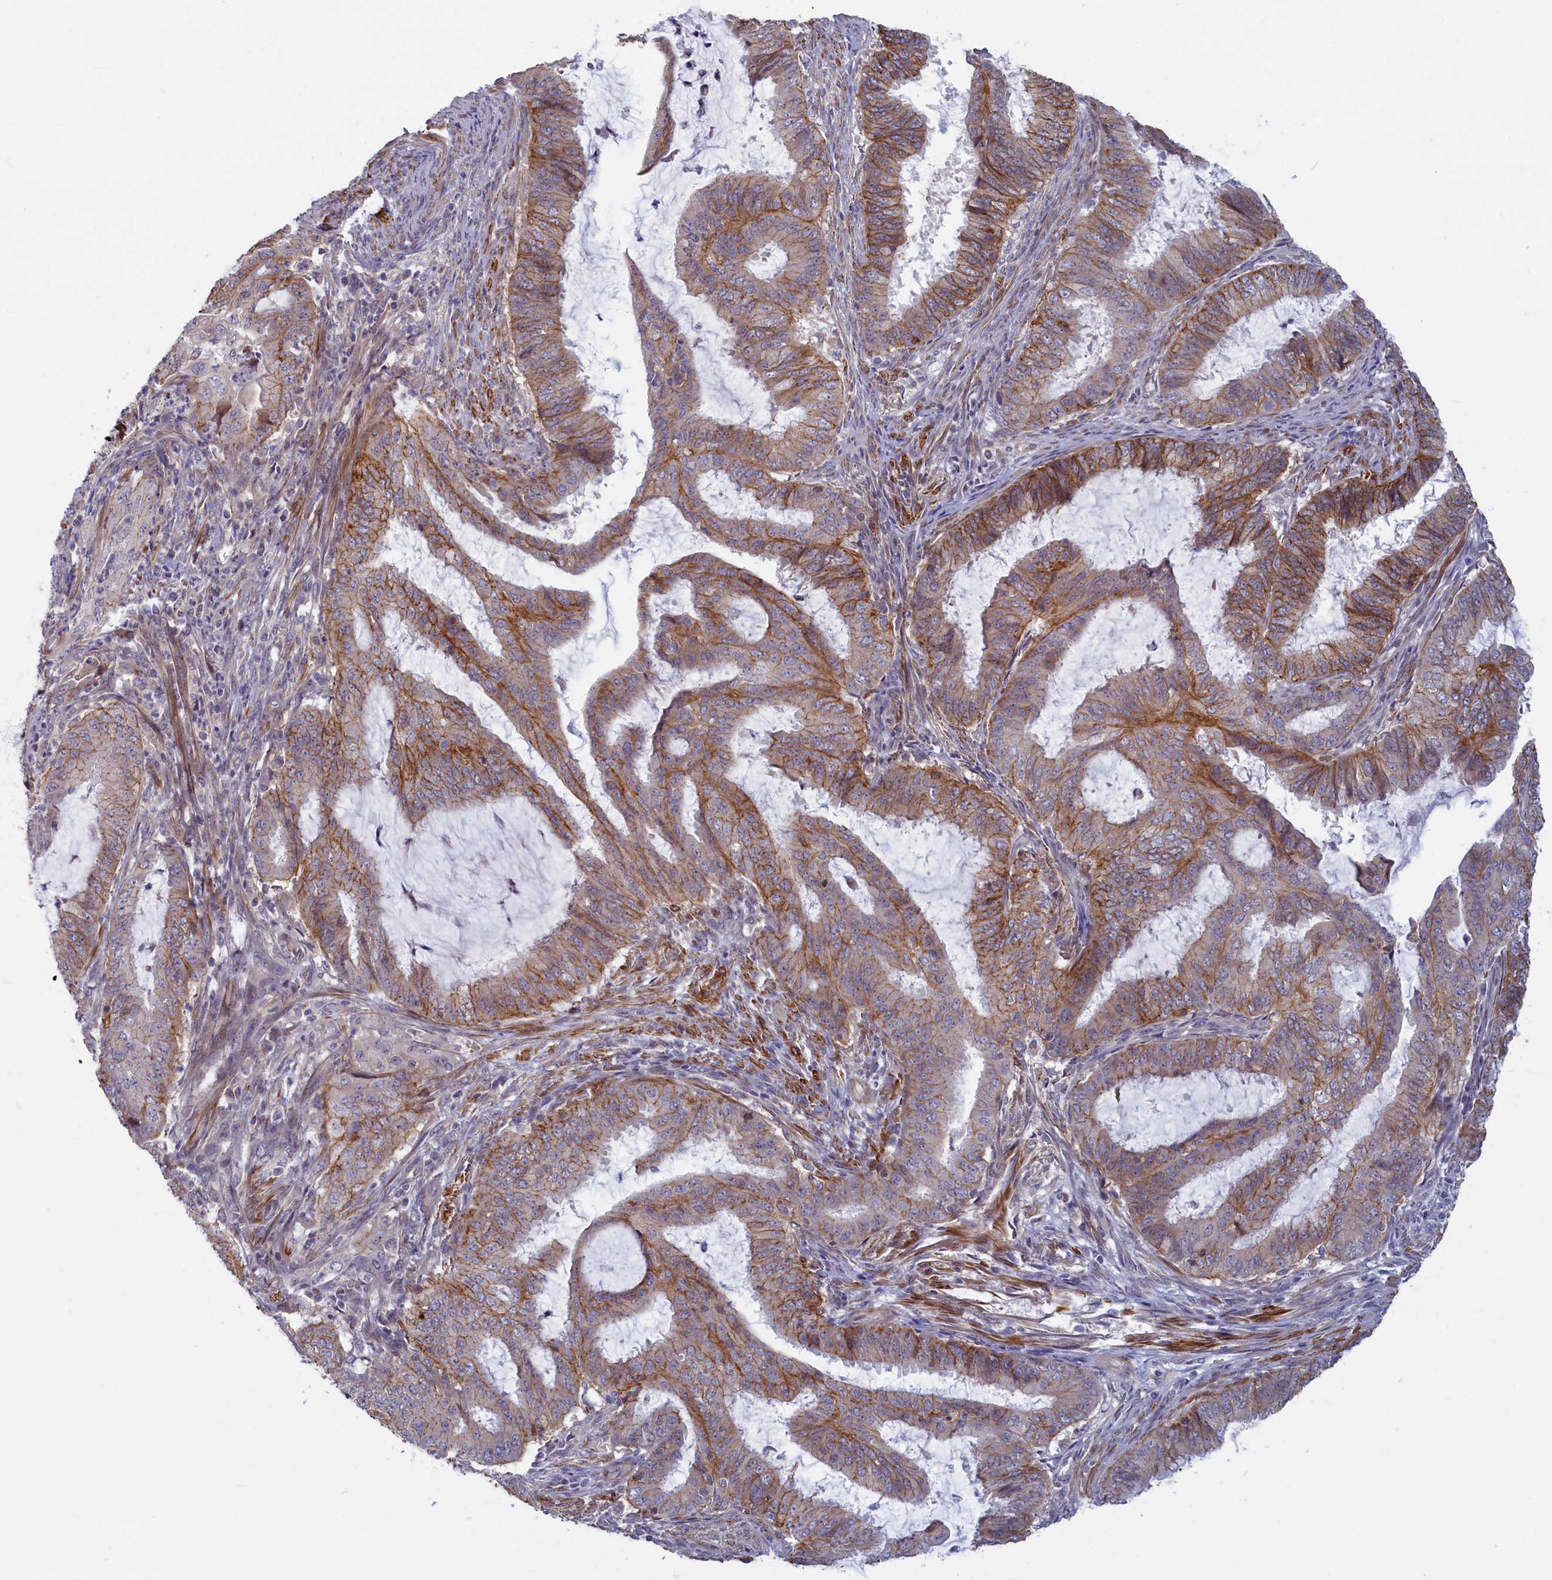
{"staining": {"intensity": "moderate", "quantity": "25%-75%", "location": "cytoplasmic/membranous"}, "tissue": "endometrial cancer", "cell_type": "Tumor cells", "image_type": "cancer", "snomed": [{"axis": "morphology", "description": "Adenocarcinoma, NOS"}, {"axis": "topography", "description": "Endometrium"}], "caption": "Immunohistochemical staining of adenocarcinoma (endometrial) shows medium levels of moderate cytoplasmic/membranous expression in about 25%-75% of tumor cells. (Stains: DAB in brown, nuclei in blue, Microscopy: brightfield microscopy at high magnification).", "gene": "TRPM4", "patient": {"sex": "female", "age": 51}}